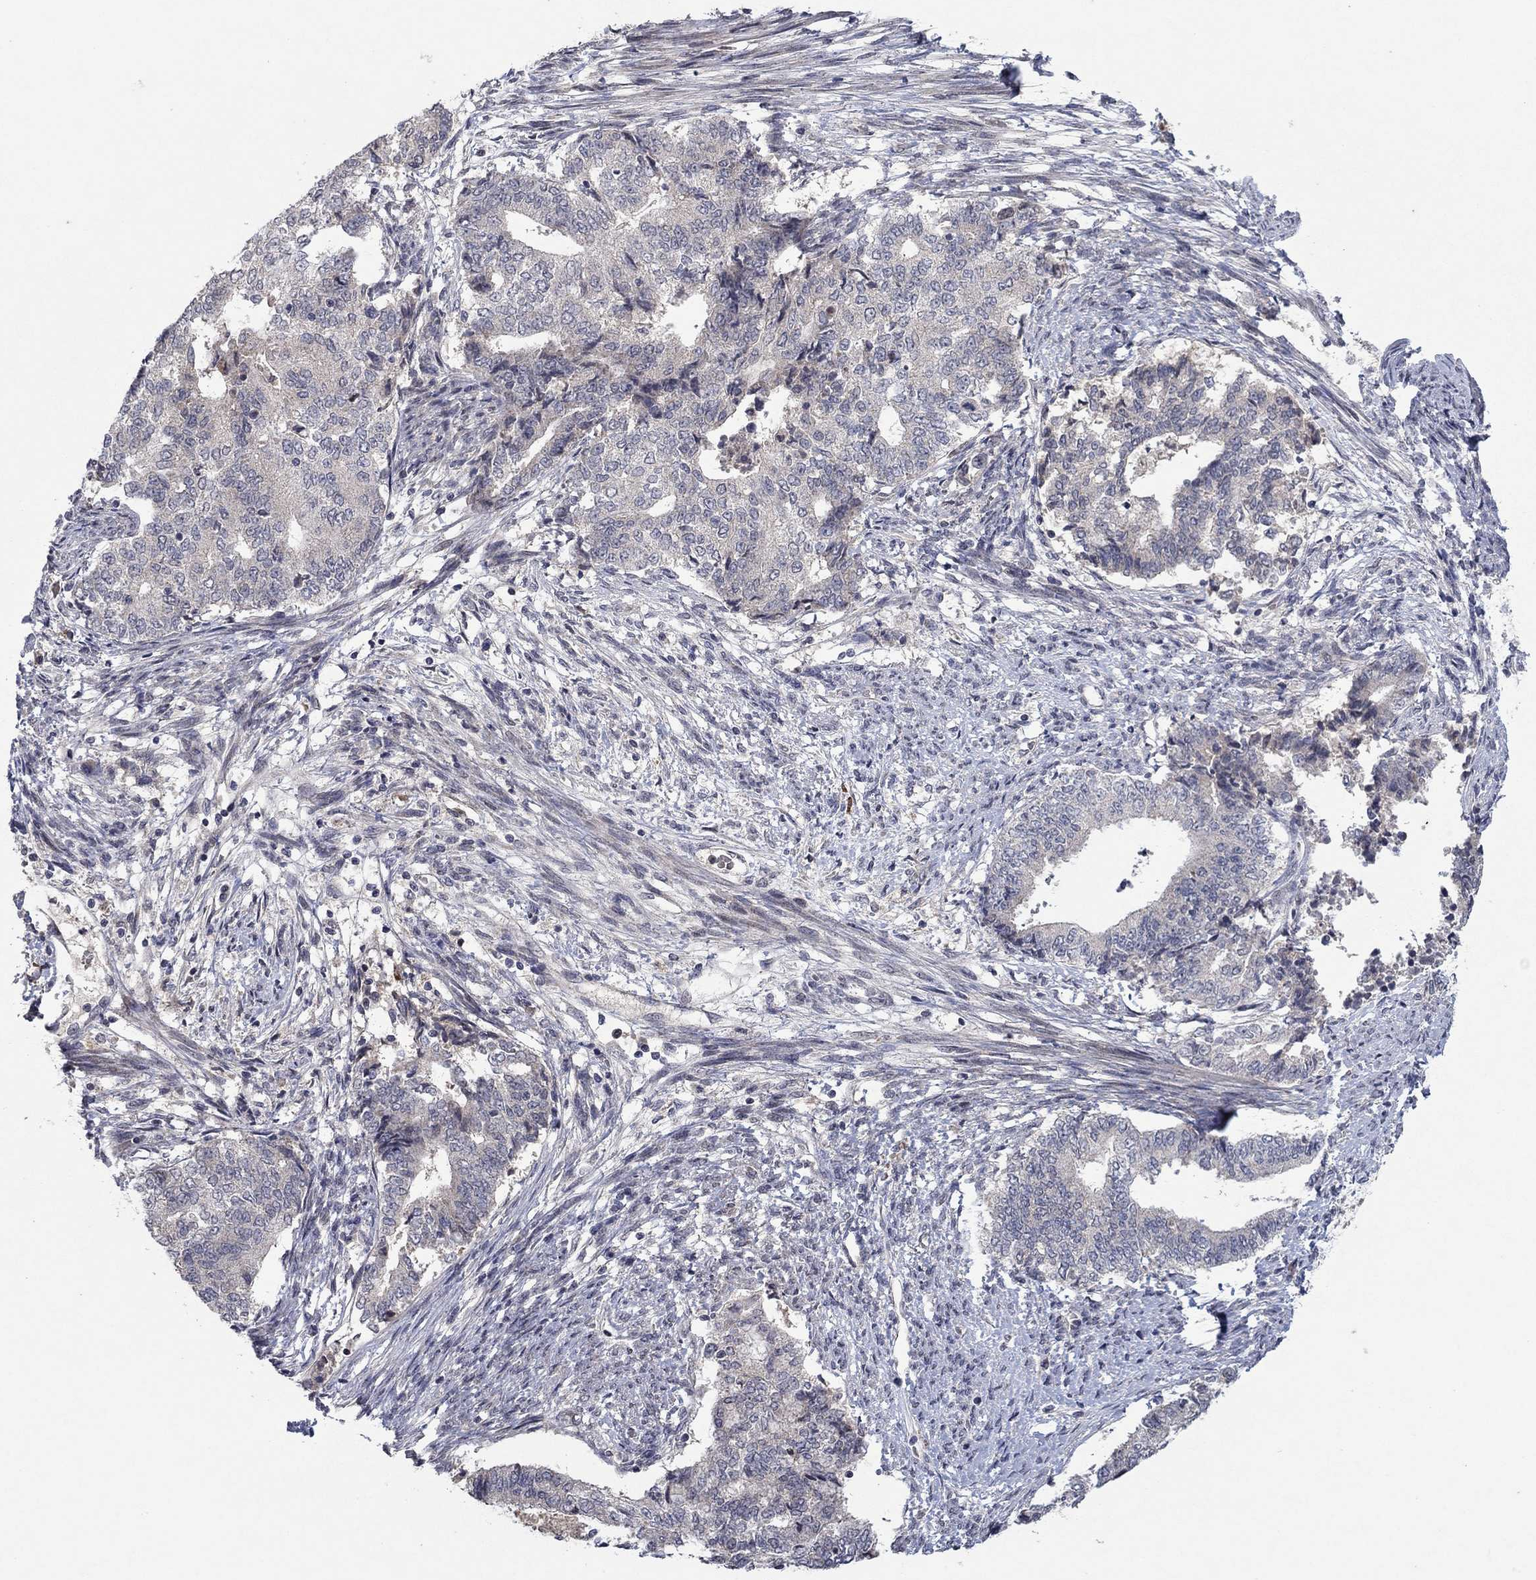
{"staining": {"intensity": "negative", "quantity": "none", "location": "none"}, "tissue": "endometrial cancer", "cell_type": "Tumor cells", "image_type": "cancer", "snomed": [{"axis": "morphology", "description": "Adenocarcinoma, NOS"}, {"axis": "topography", "description": "Endometrium"}], "caption": "The photomicrograph shows no significant positivity in tumor cells of endometrial cancer (adenocarcinoma). (DAB immunohistochemistry, high magnification).", "gene": "IL4", "patient": {"sex": "female", "age": 65}}